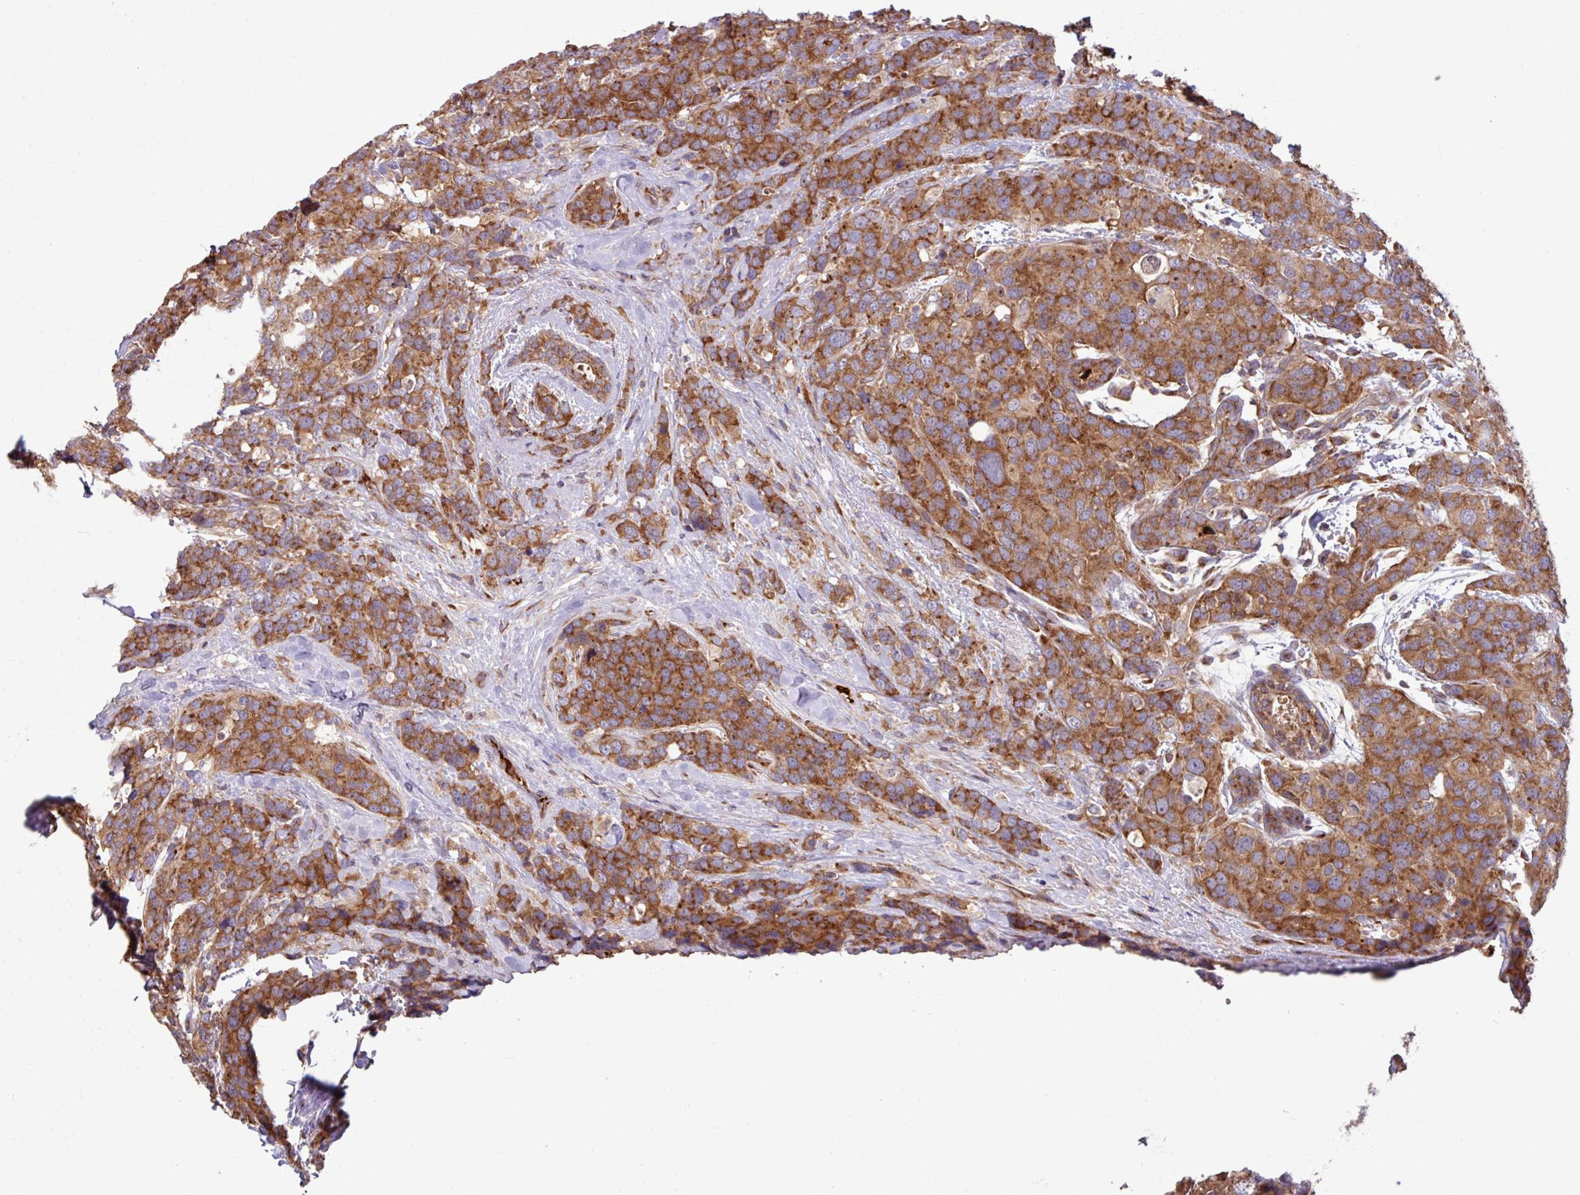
{"staining": {"intensity": "strong", "quantity": ">75%", "location": "cytoplasmic/membranous"}, "tissue": "breast cancer", "cell_type": "Tumor cells", "image_type": "cancer", "snomed": [{"axis": "morphology", "description": "Lobular carcinoma"}, {"axis": "topography", "description": "Breast"}], "caption": "Protein staining of breast lobular carcinoma tissue shows strong cytoplasmic/membranous expression in approximately >75% of tumor cells.", "gene": "LSM12", "patient": {"sex": "female", "age": 59}}